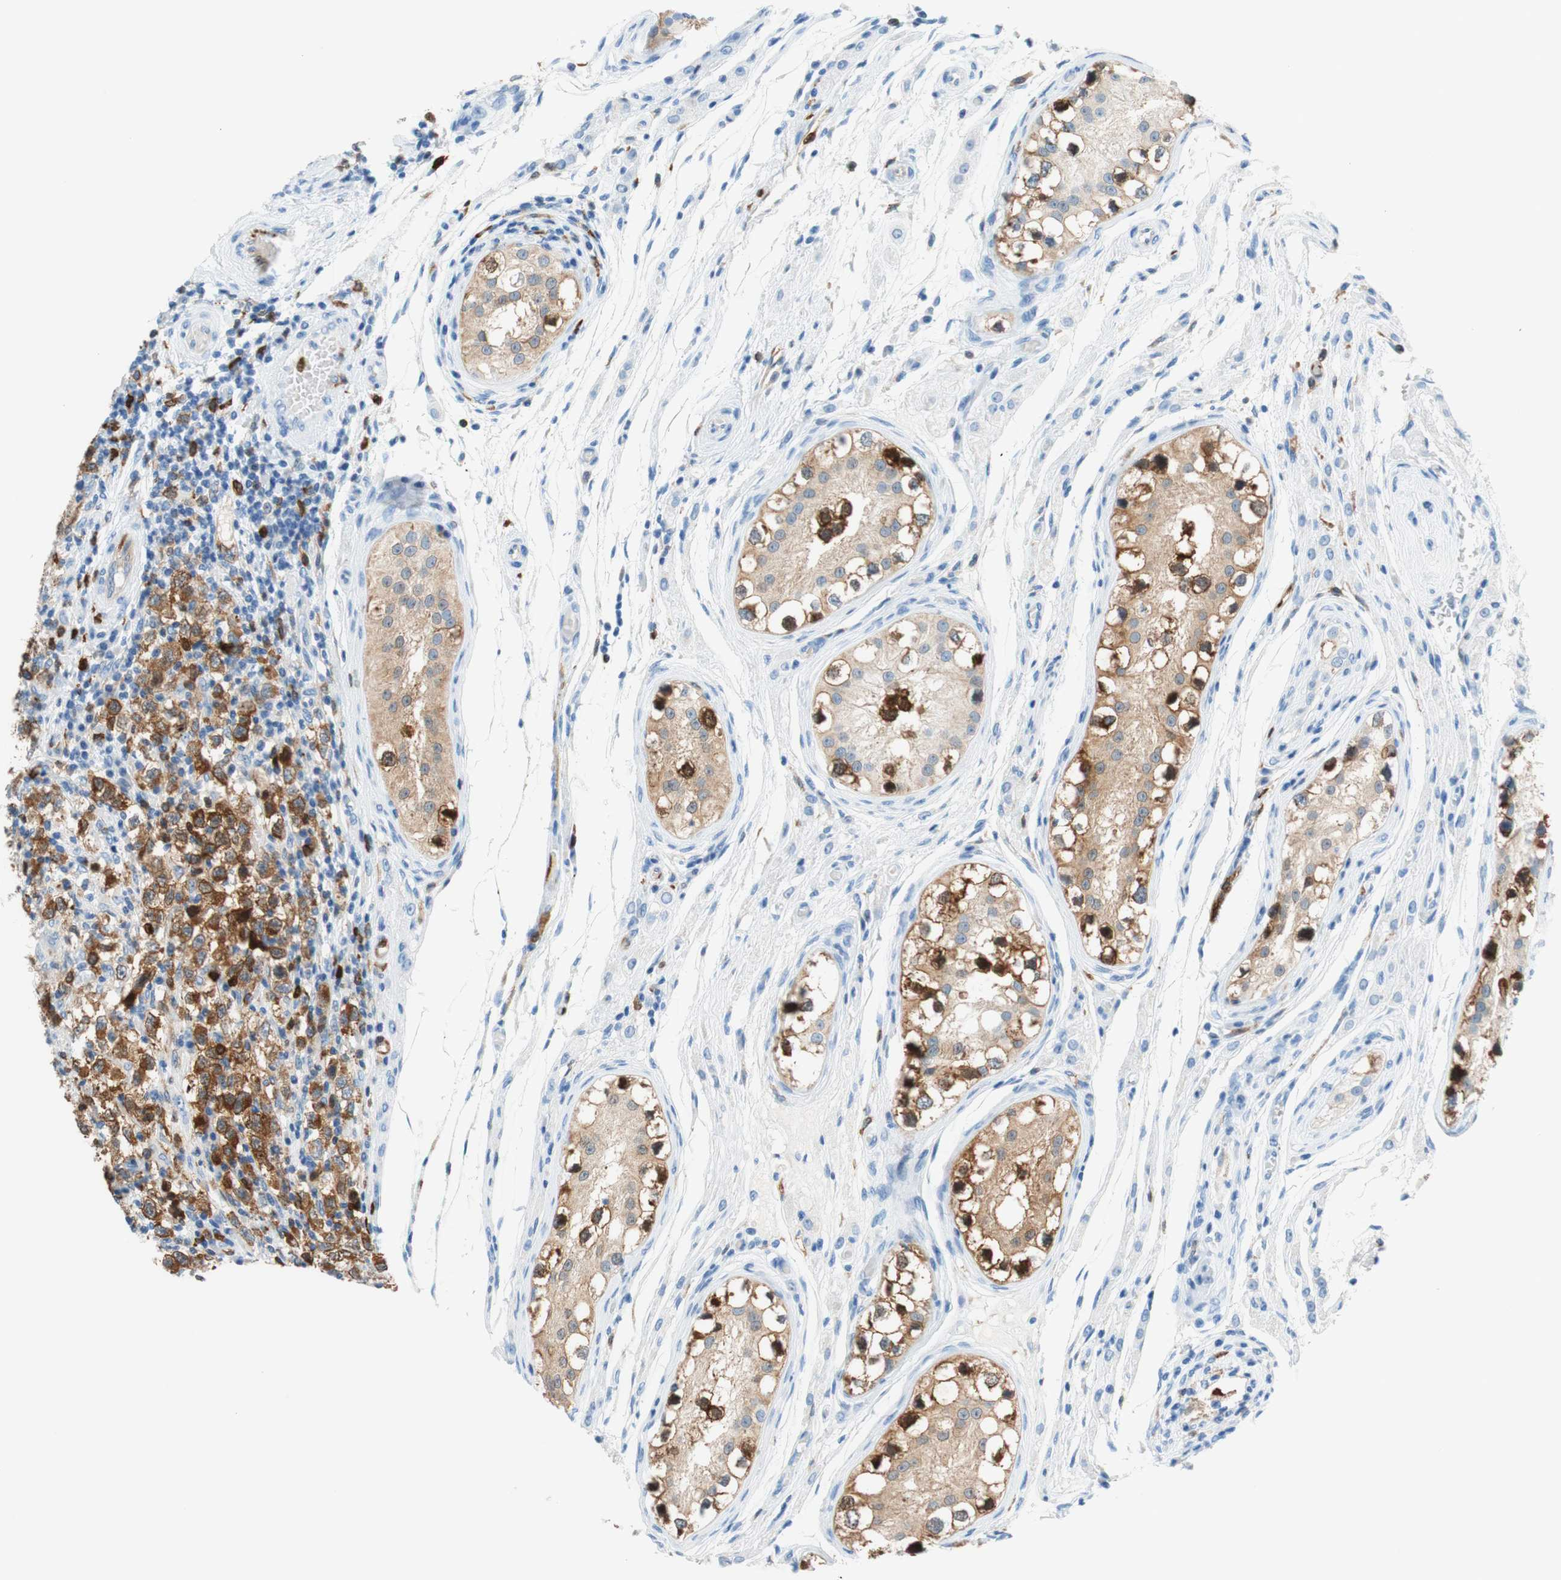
{"staining": {"intensity": "moderate", "quantity": "25%-75%", "location": "cytoplasmic/membranous"}, "tissue": "testis cancer", "cell_type": "Tumor cells", "image_type": "cancer", "snomed": [{"axis": "morphology", "description": "Carcinoma, Embryonal, NOS"}, {"axis": "topography", "description": "Testis"}], "caption": "Immunohistochemistry (IHC) micrograph of neoplastic tissue: human testis embryonal carcinoma stained using immunohistochemistry (IHC) shows medium levels of moderate protein expression localized specifically in the cytoplasmic/membranous of tumor cells, appearing as a cytoplasmic/membranous brown color.", "gene": "STMN1", "patient": {"sex": "male", "age": 21}}